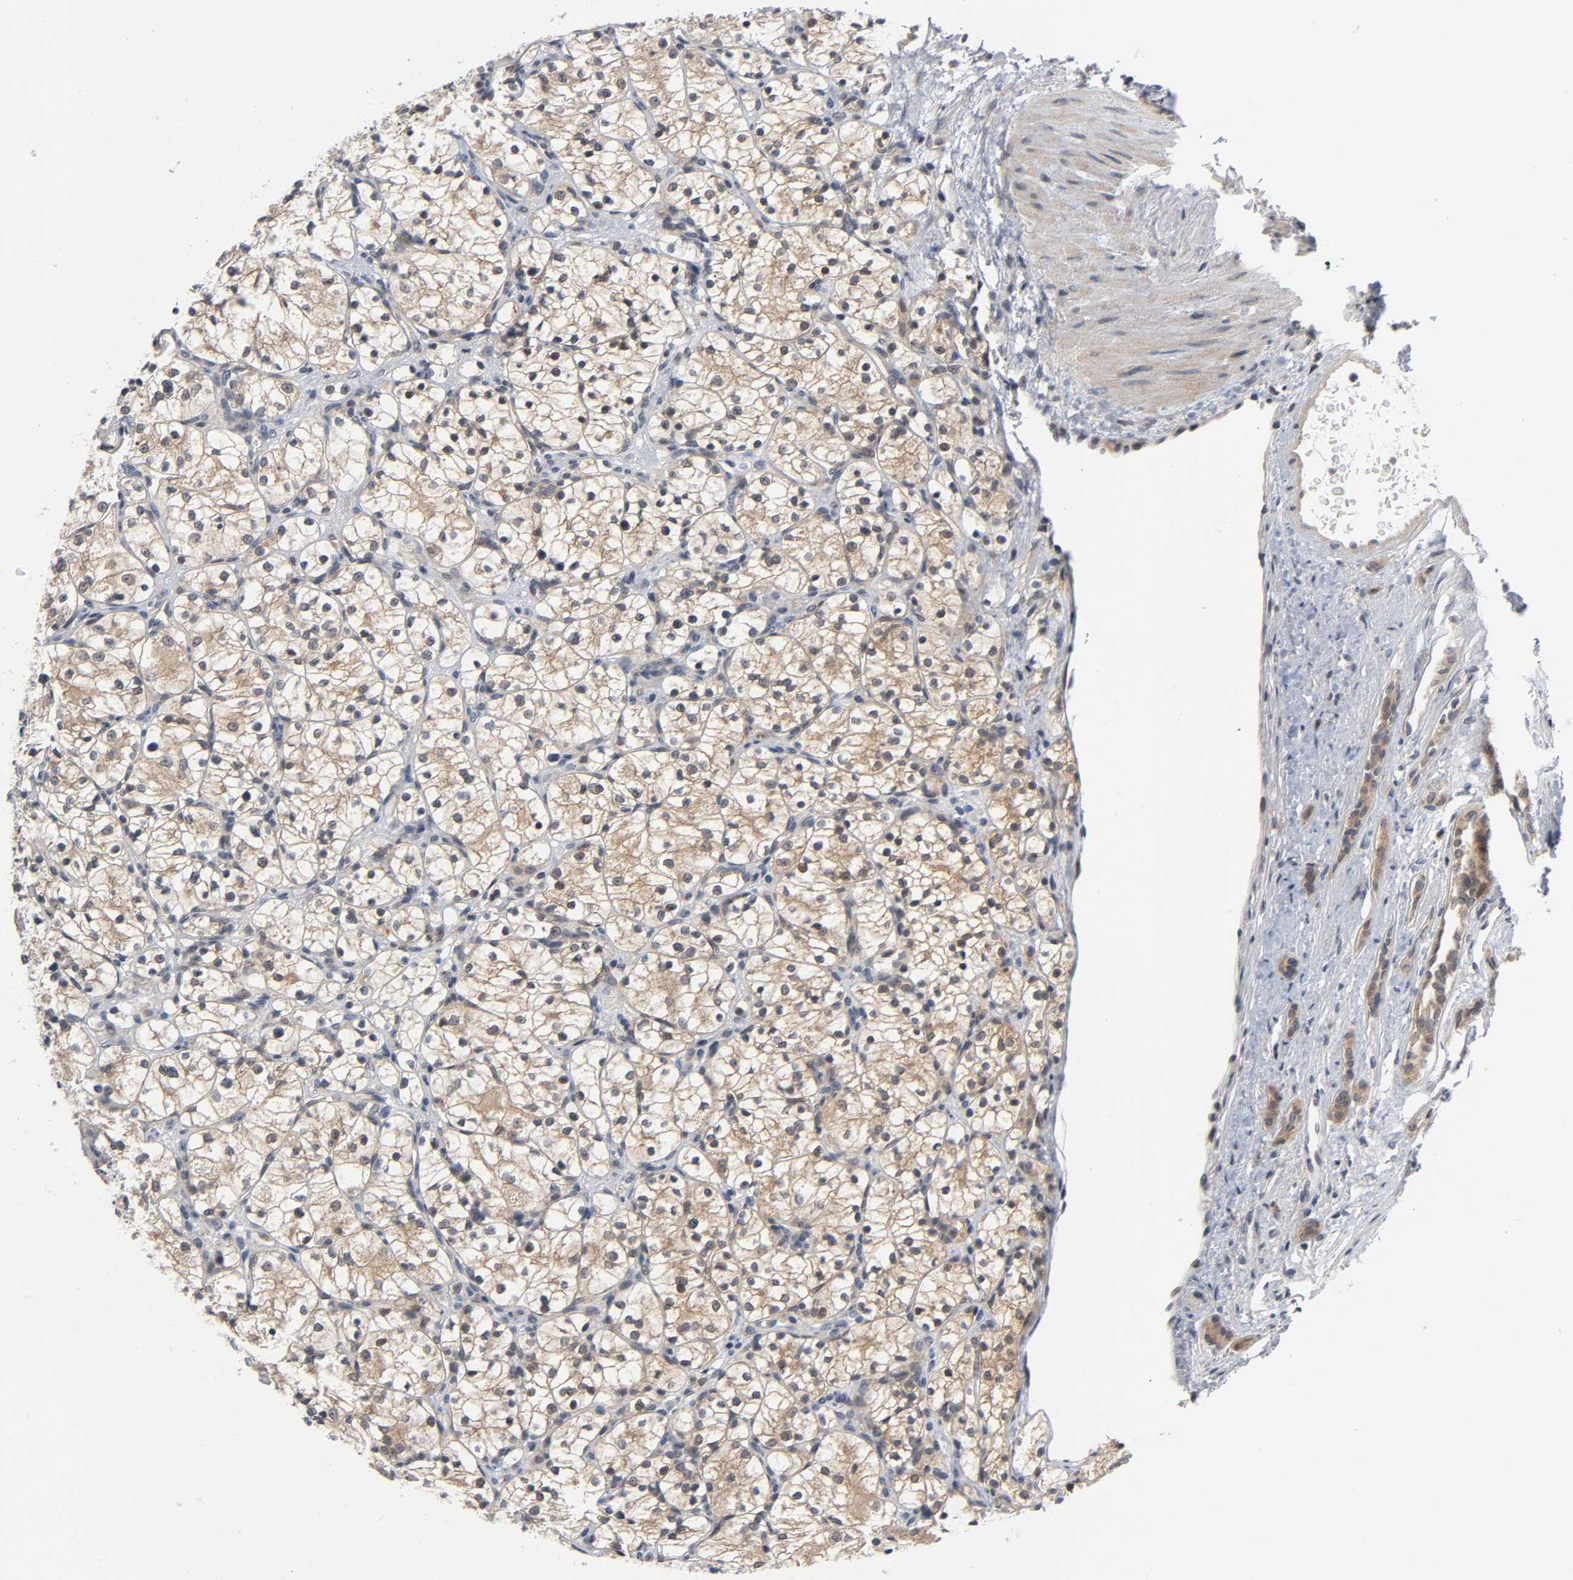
{"staining": {"intensity": "moderate", "quantity": ">75%", "location": "cytoplasmic/membranous"}, "tissue": "renal cancer", "cell_type": "Tumor cells", "image_type": "cancer", "snomed": [{"axis": "morphology", "description": "Adenocarcinoma, NOS"}, {"axis": "topography", "description": "Kidney"}], "caption": "This is a histology image of immunohistochemistry (IHC) staining of renal cancer (adenocarcinoma), which shows moderate staining in the cytoplasmic/membranous of tumor cells.", "gene": "MAPK8", "patient": {"sex": "female", "age": 60}}